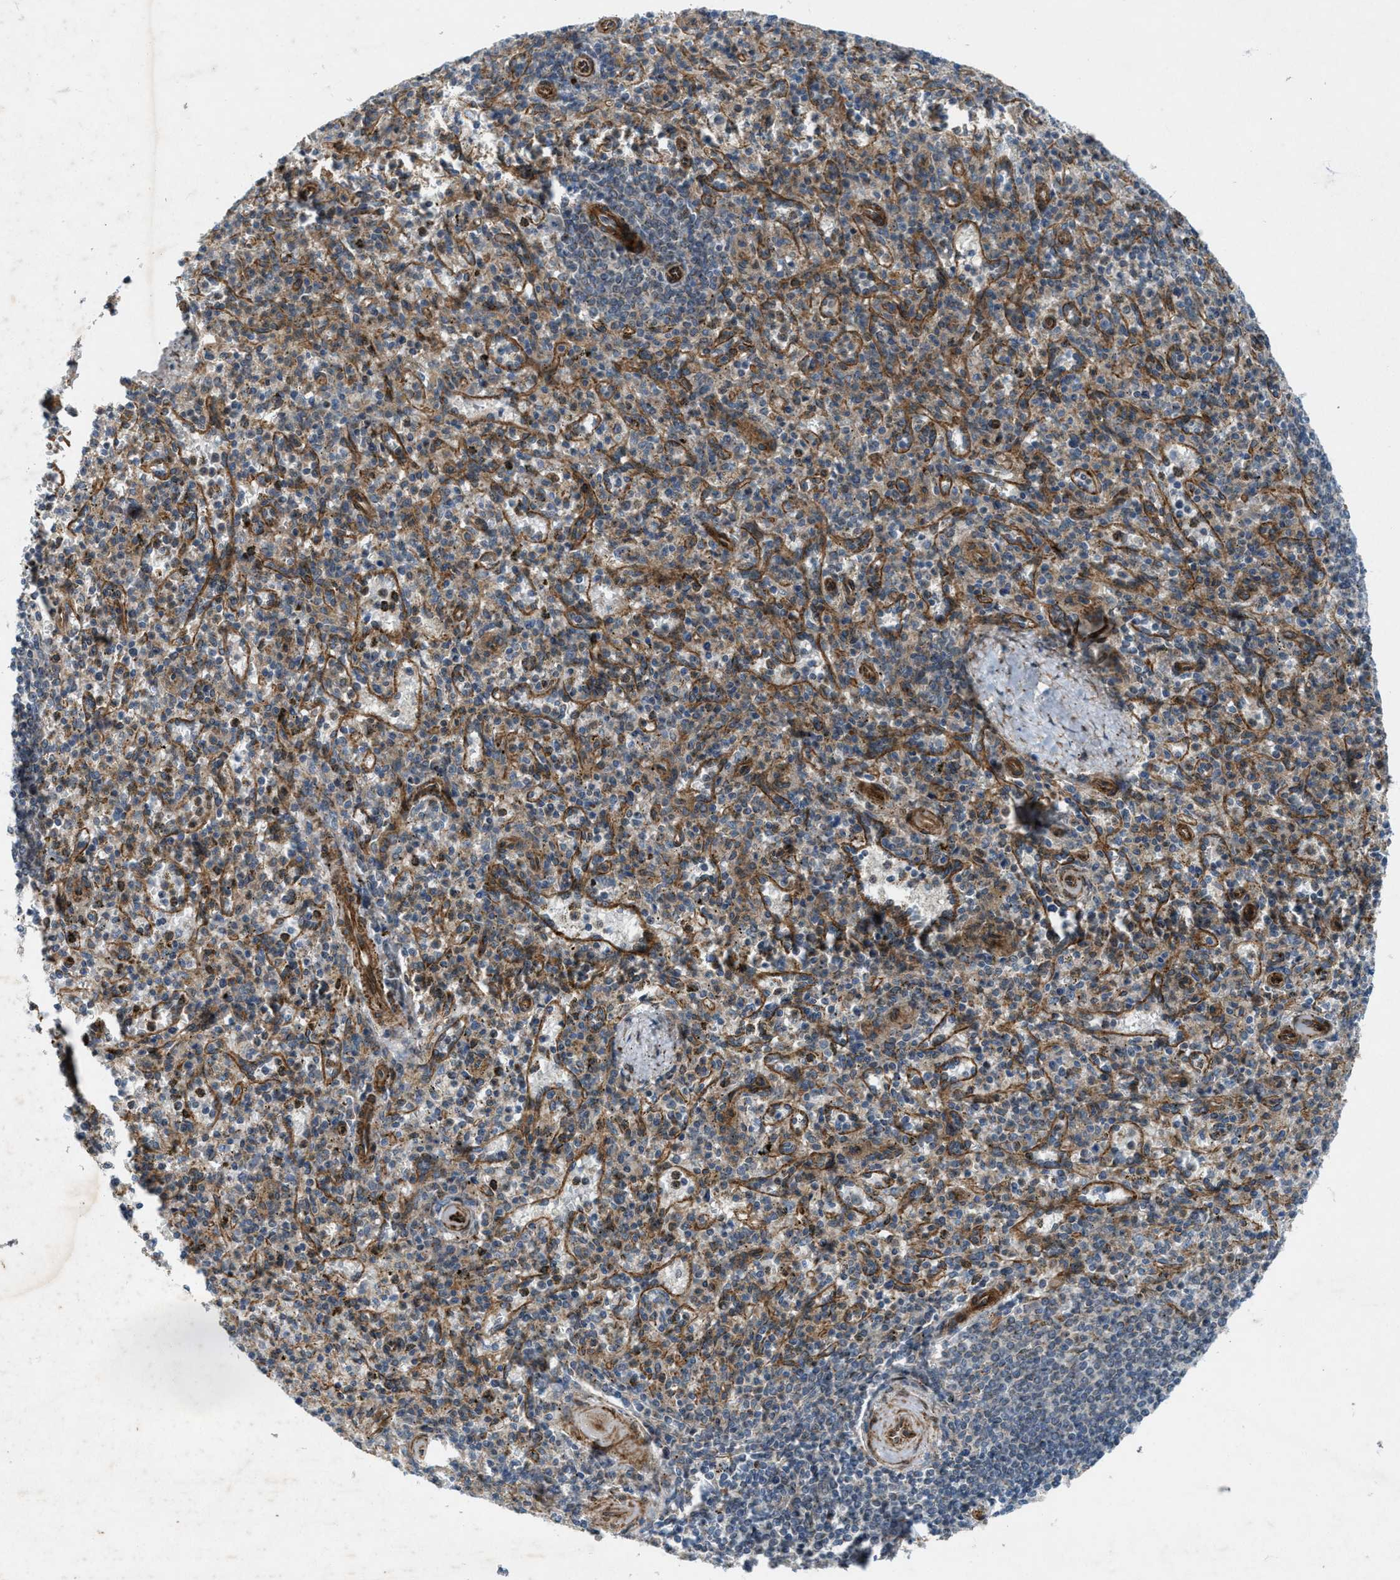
{"staining": {"intensity": "weak", "quantity": "<25%", "location": "cytoplasmic/membranous"}, "tissue": "spleen", "cell_type": "Cells in red pulp", "image_type": "normal", "snomed": [{"axis": "morphology", "description": "Normal tissue, NOS"}, {"axis": "topography", "description": "Spleen"}], "caption": "This is an IHC photomicrograph of unremarkable human spleen. There is no positivity in cells in red pulp.", "gene": "URGCP", "patient": {"sex": "male", "age": 72}}